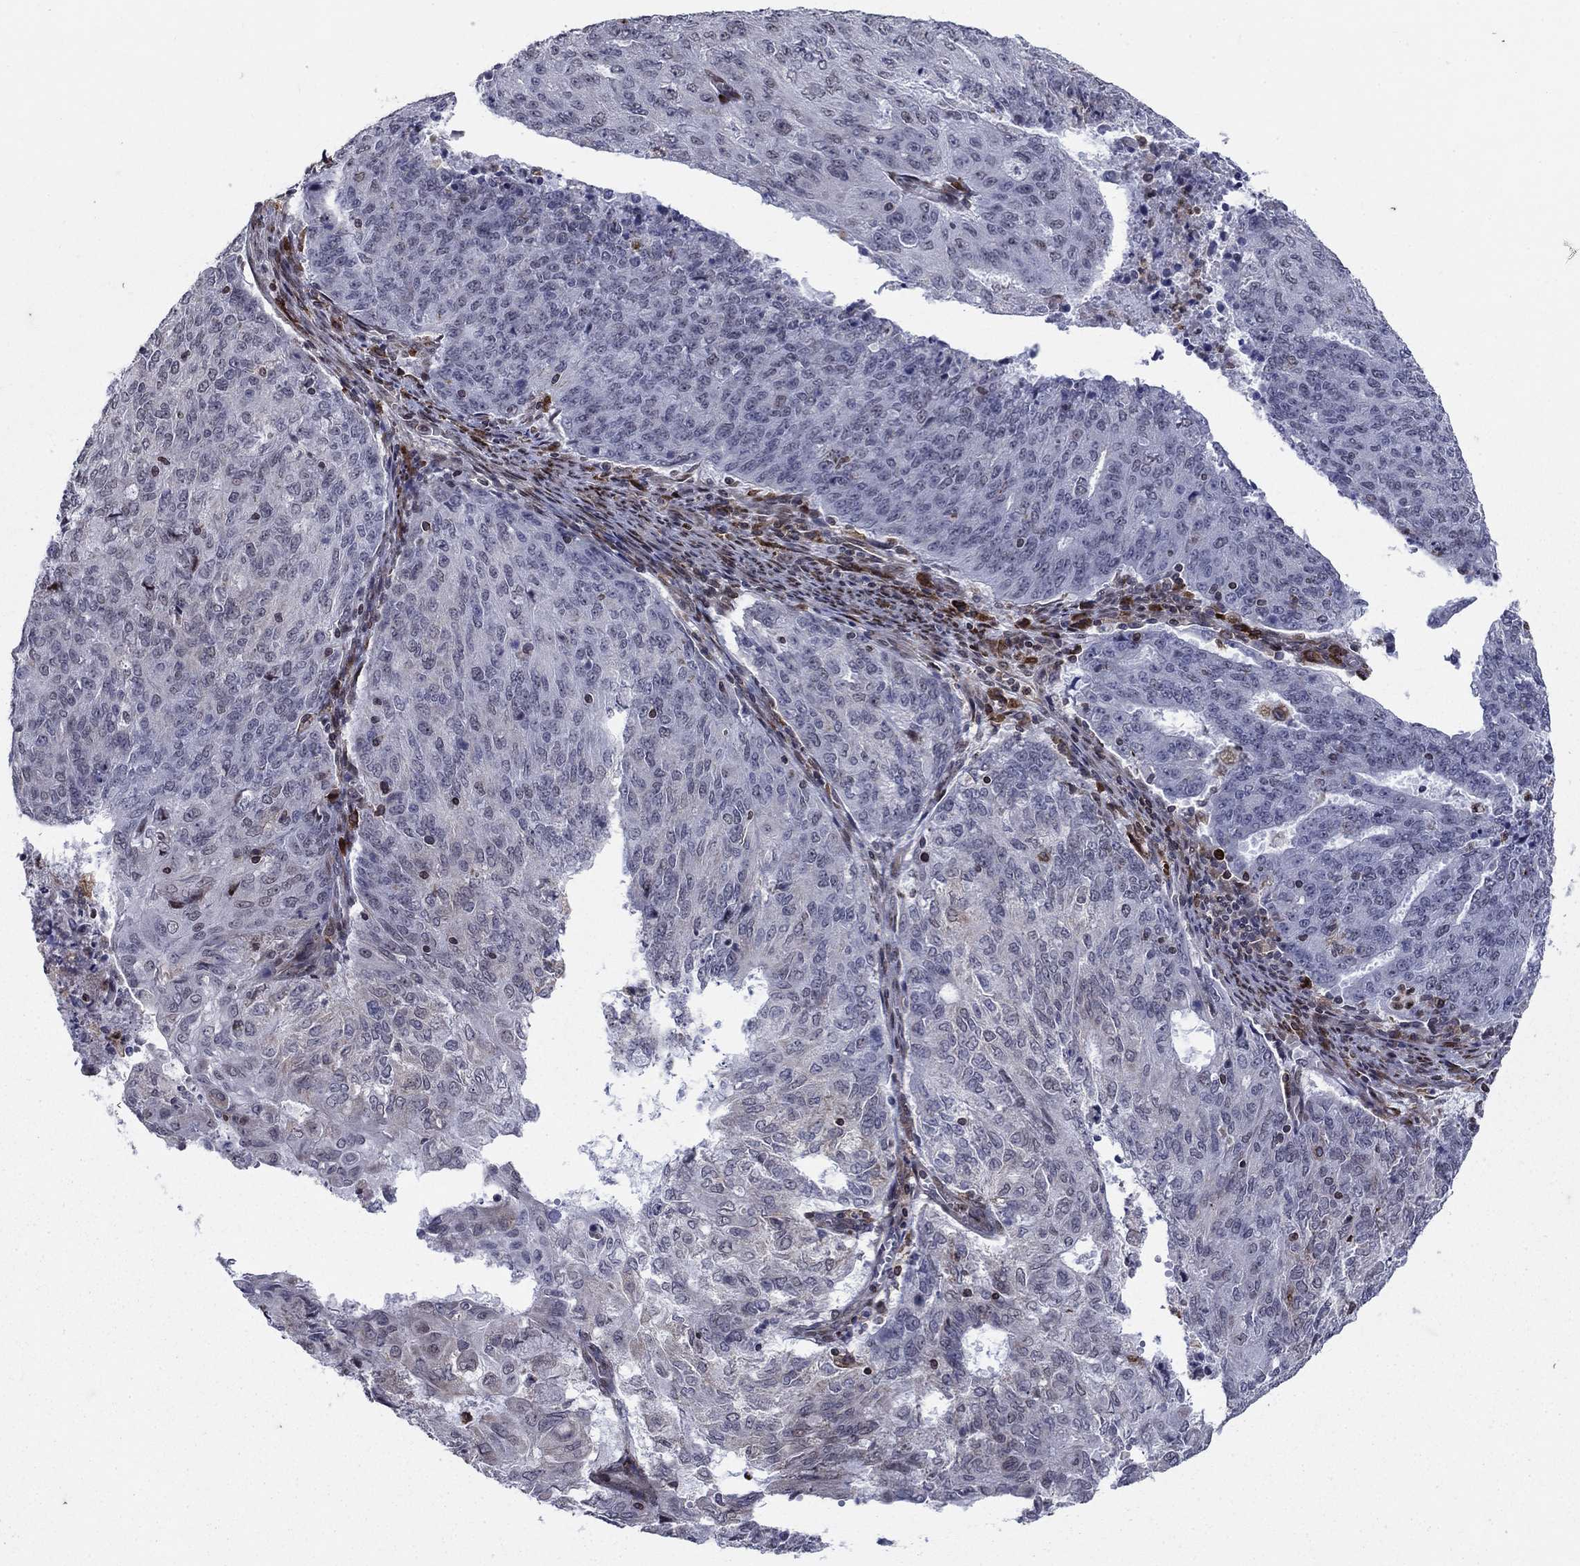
{"staining": {"intensity": "weak", "quantity": "<25%", "location": "cytoplasmic/membranous"}, "tissue": "endometrial cancer", "cell_type": "Tumor cells", "image_type": "cancer", "snomed": [{"axis": "morphology", "description": "Adenocarcinoma, NOS"}, {"axis": "topography", "description": "Endometrium"}], "caption": "A high-resolution photomicrograph shows IHC staining of adenocarcinoma (endometrial), which demonstrates no significant expression in tumor cells.", "gene": "DHRS7", "patient": {"sex": "female", "age": 82}}